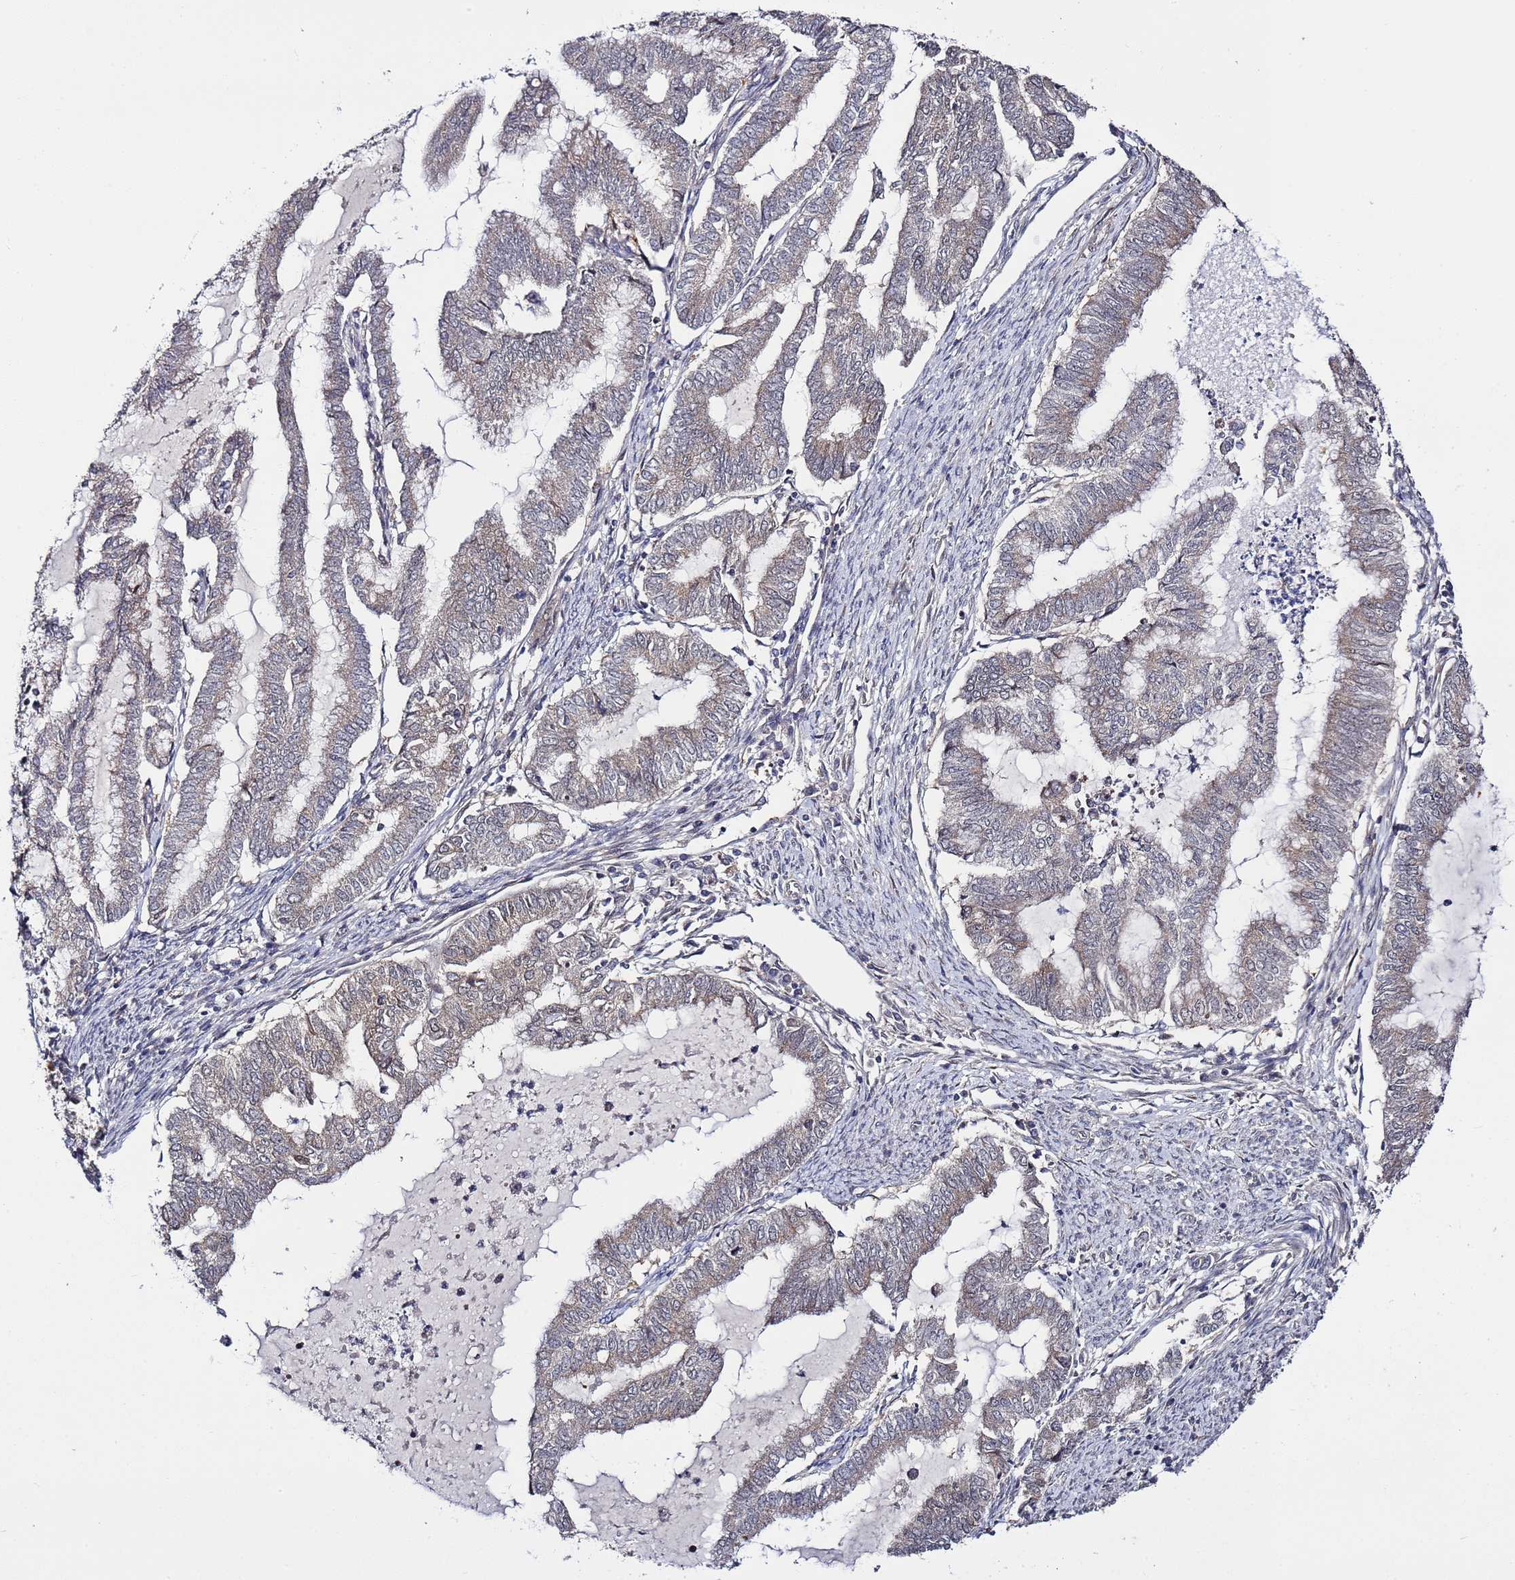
{"staining": {"intensity": "weak", "quantity": ">75%", "location": "cytoplasmic/membranous"}, "tissue": "endometrial cancer", "cell_type": "Tumor cells", "image_type": "cancer", "snomed": [{"axis": "morphology", "description": "Adenocarcinoma, NOS"}, {"axis": "topography", "description": "Endometrium"}], "caption": "Weak cytoplasmic/membranous staining for a protein is identified in approximately >75% of tumor cells of endometrial cancer using immunohistochemistry.", "gene": "POLR2D", "patient": {"sex": "female", "age": 79}}